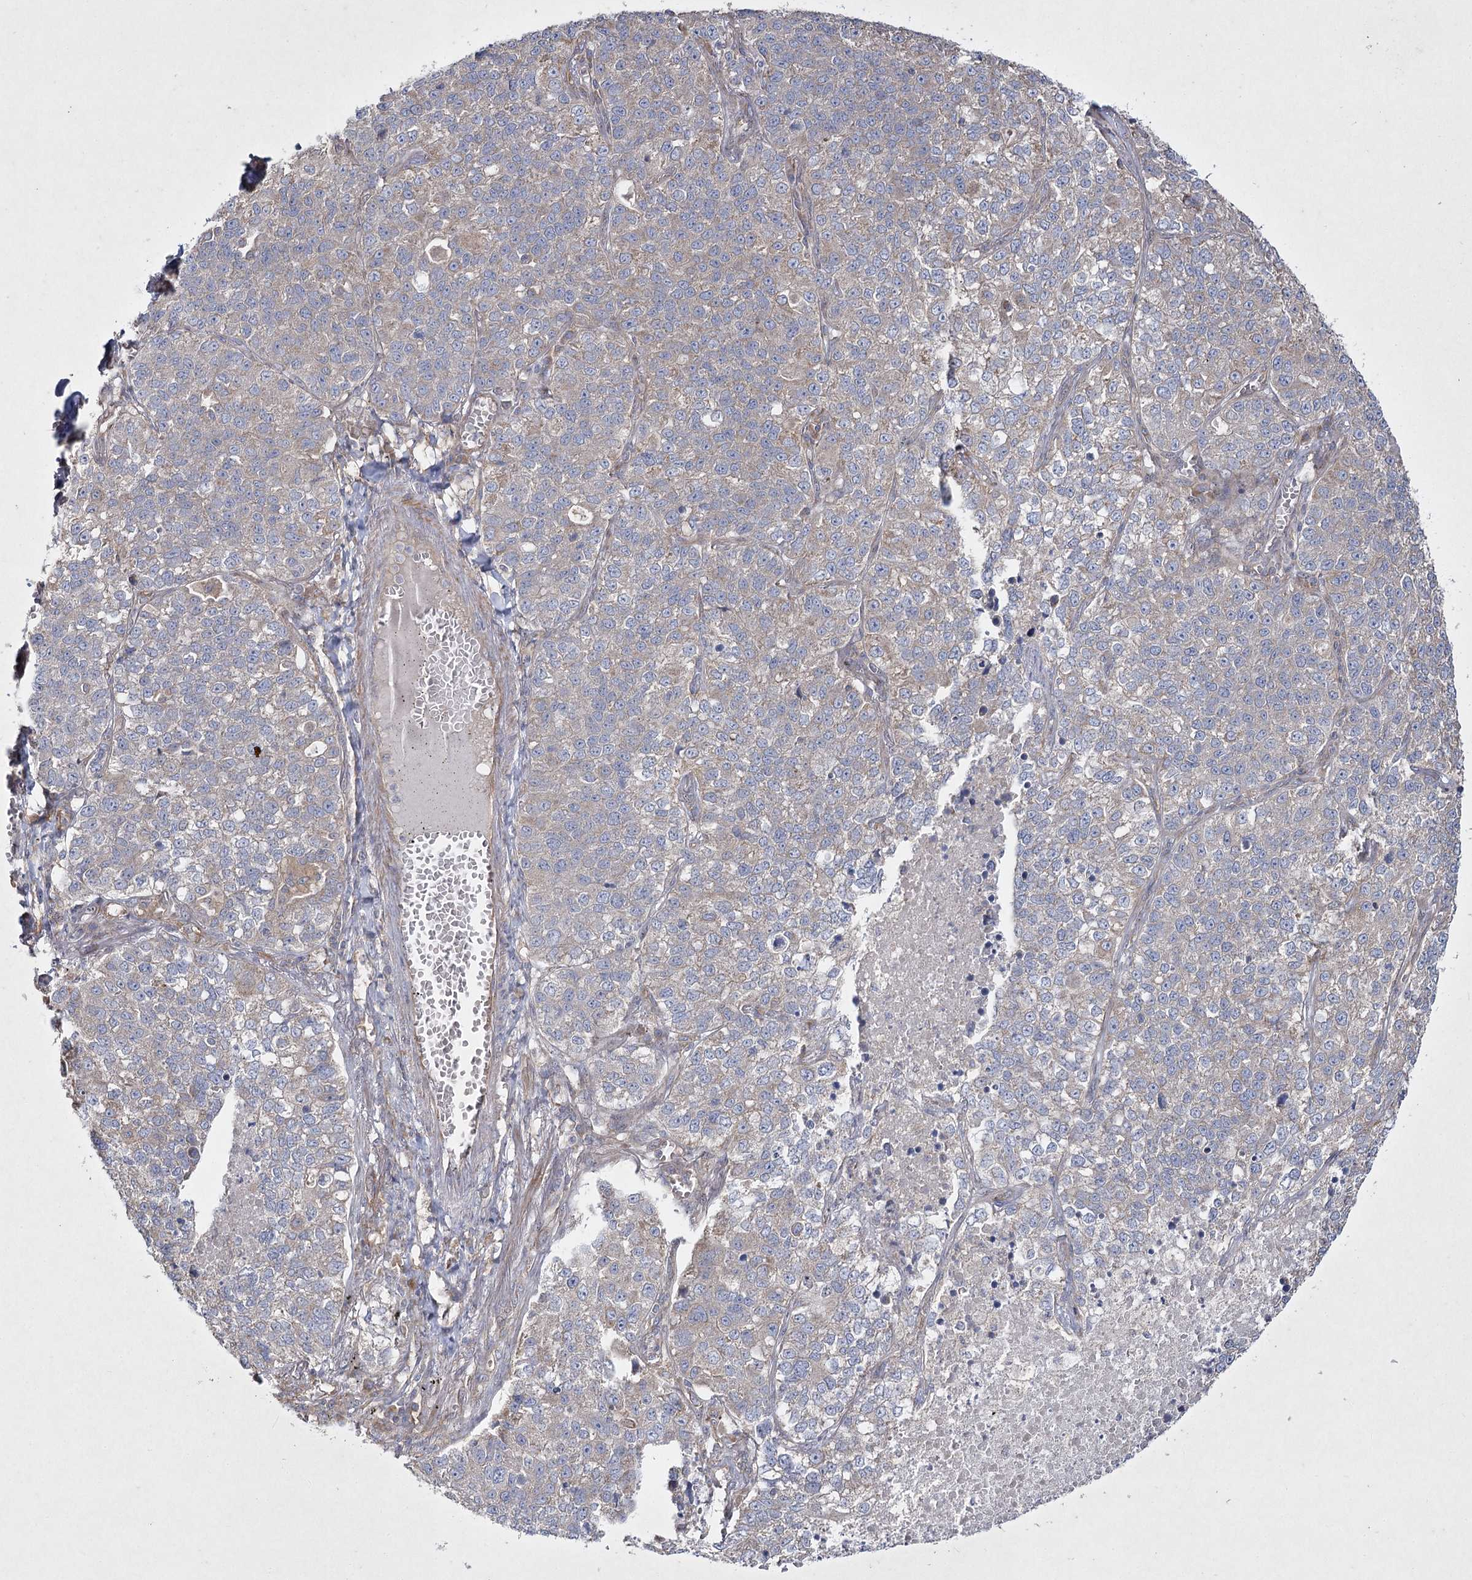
{"staining": {"intensity": "weak", "quantity": "<25%", "location": "cytoplasmic/membranous"}, "tissue": "lung cancer", "cell_type": "Tumor cells", "image_type": "cancer", "snomed": [{"axis": "morphology", "description": "Adenocarcinoma, NOS"}, {"axis": "topography", "description": "Lung"}], "caption": "Immunohistochemistry (IHC) photomicrograph of neoplastic tissue: adenocarcinoma (lung) stained with DAB (3,3'-diaminobenzidine) exhibits no significant protein staining in tumor cells.", "gene": "SH3TC1", "patient": {"sex": "male", "age": 49}}